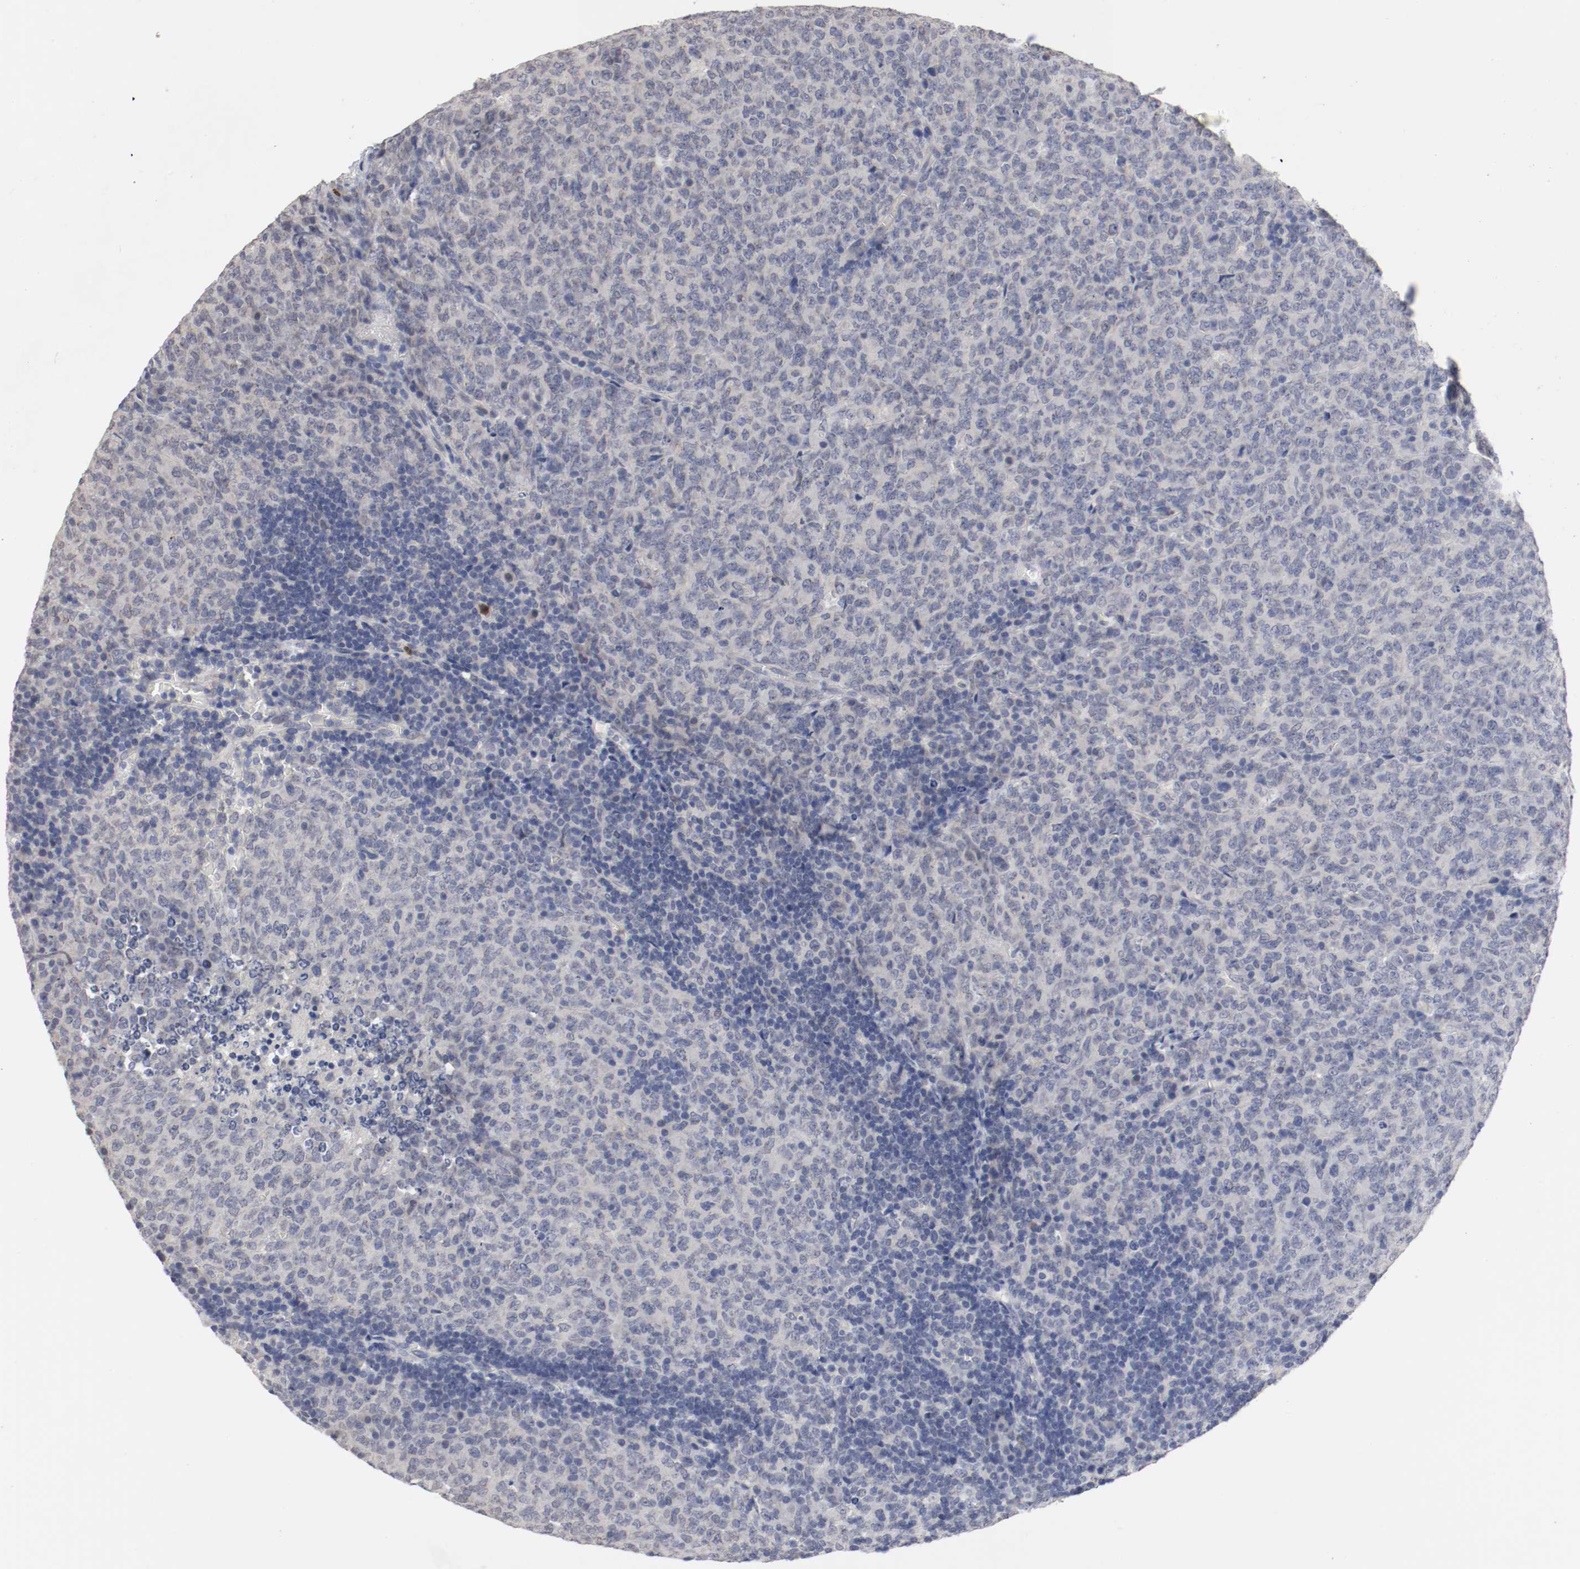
{"staining": {"intensity": "strong", "quantity": "<25%", "location": "nuclear"}, "tissue": "lymphoma", "cell_type": "Tumor cells", "image_type": "cancer", "snomed": [{"axis": "morphology", "description": "Malignant lymphoma, non-Hodgkin's type, High grade"}, {"axis": "topography", "description": "Tonsil"}], "caption": "The micrograph reveals immunohistochemical staining of lymphoma. There is strong nuclear staining is appreciated in approximately <25% of tumor cells. (DAB = brown stain, brightfield microscopy at high magnification).", "gene": "CEBPE", "patient": {"sex": "female", "age": 36}}